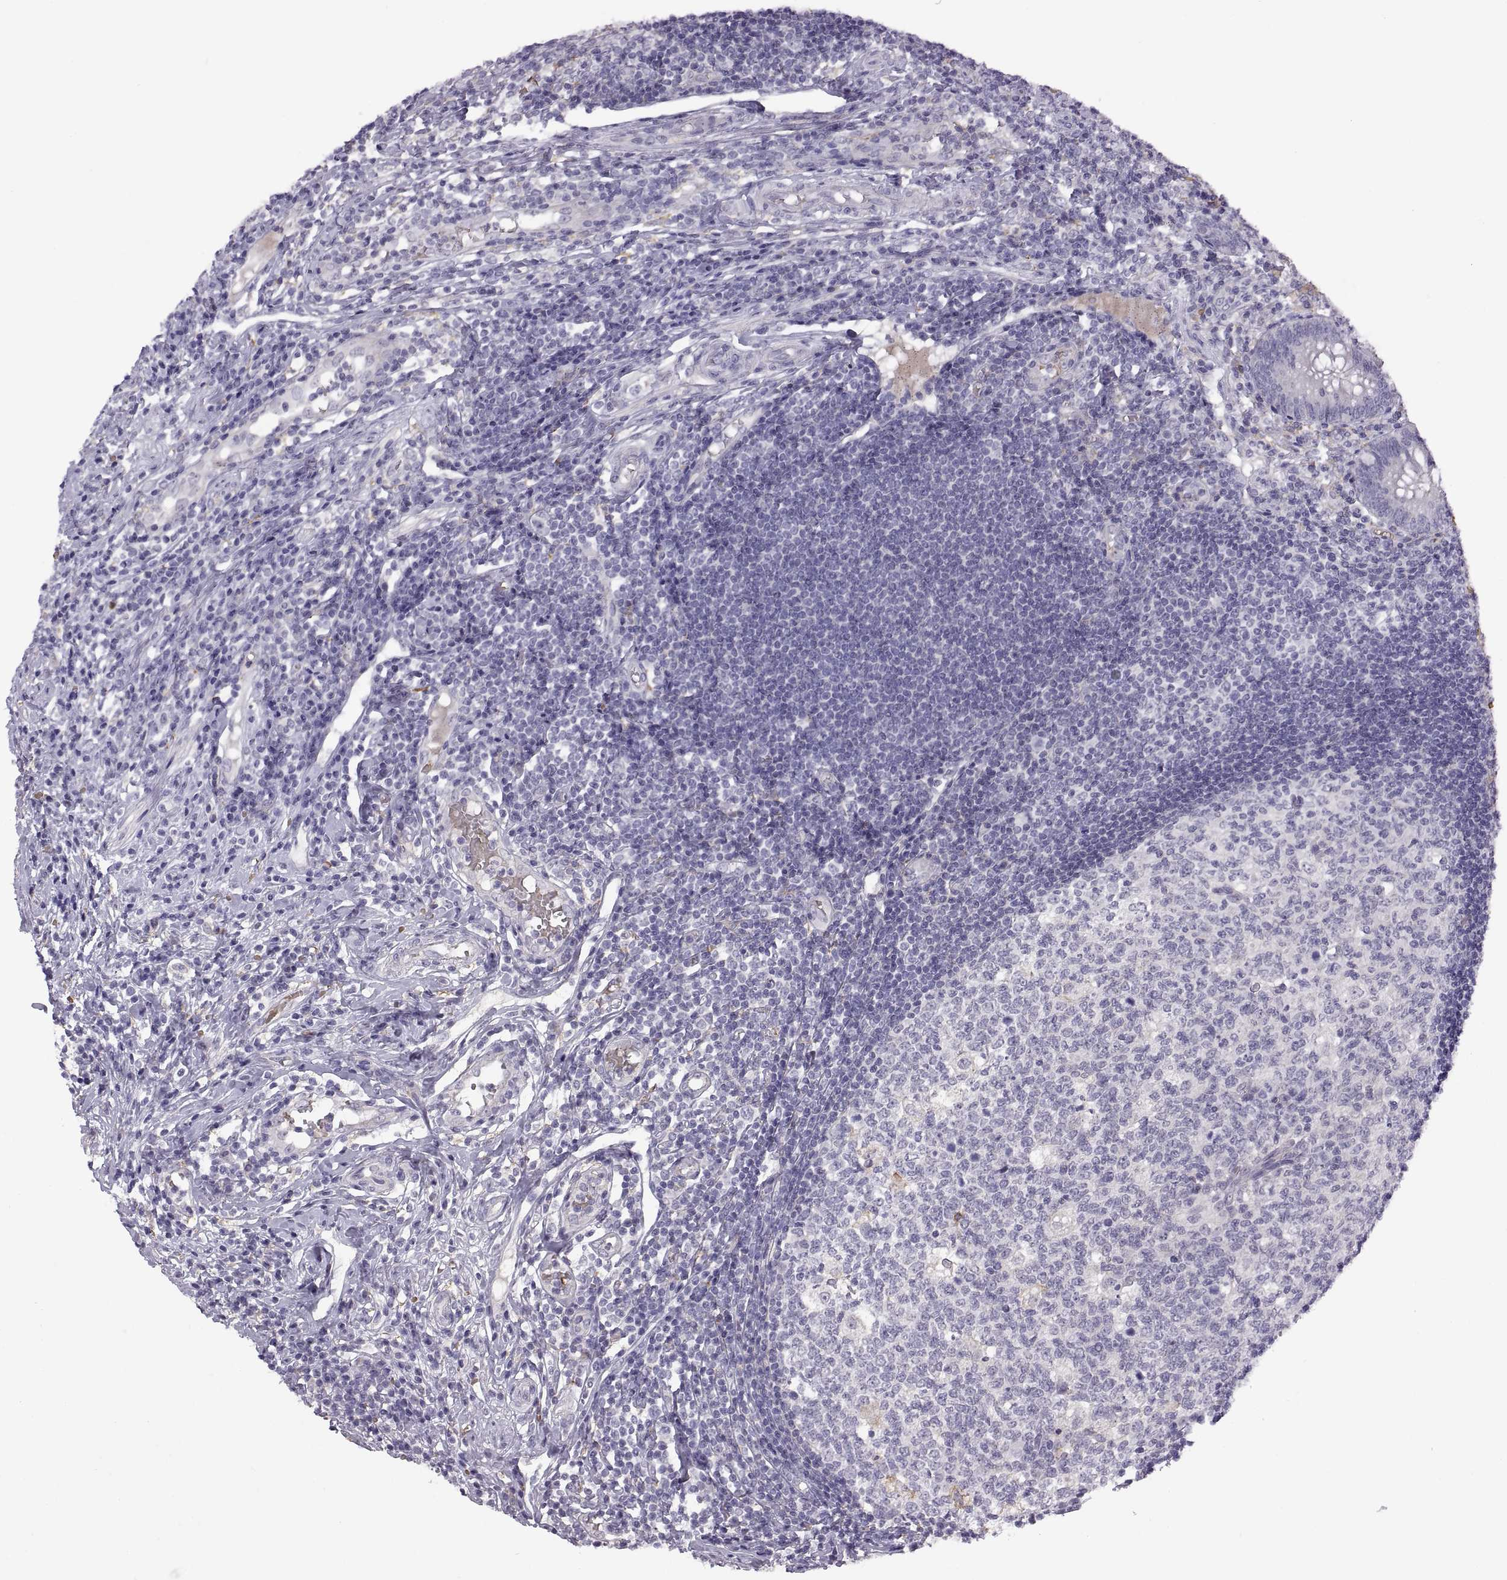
{"staining": {"intensity": "negative", "quantity": "none", "location": "none"}, "tissue": "appendix", "cell_type": "Glandular cells", "image_type": "normal", "snomed": [{"axis": "morphology", "description": "Normal tissue, NOS"}, {"axis": "morphology", "description": "Inflammation, NOS"}, {"axis": "topography", "description": "Appendix"}], "caption": "Immunohistochemistry image of benign appendix: appendix stained with DAB (3,3'-diaminobenzidine) exhibits no significant protein staining in glandular cells. (DAB (3,3'-diaminobenzidine) immunohistochemistry (IHC), high magnification).", "gene": "MEIOC", "patient": {"sex": "male", "age": 16}}